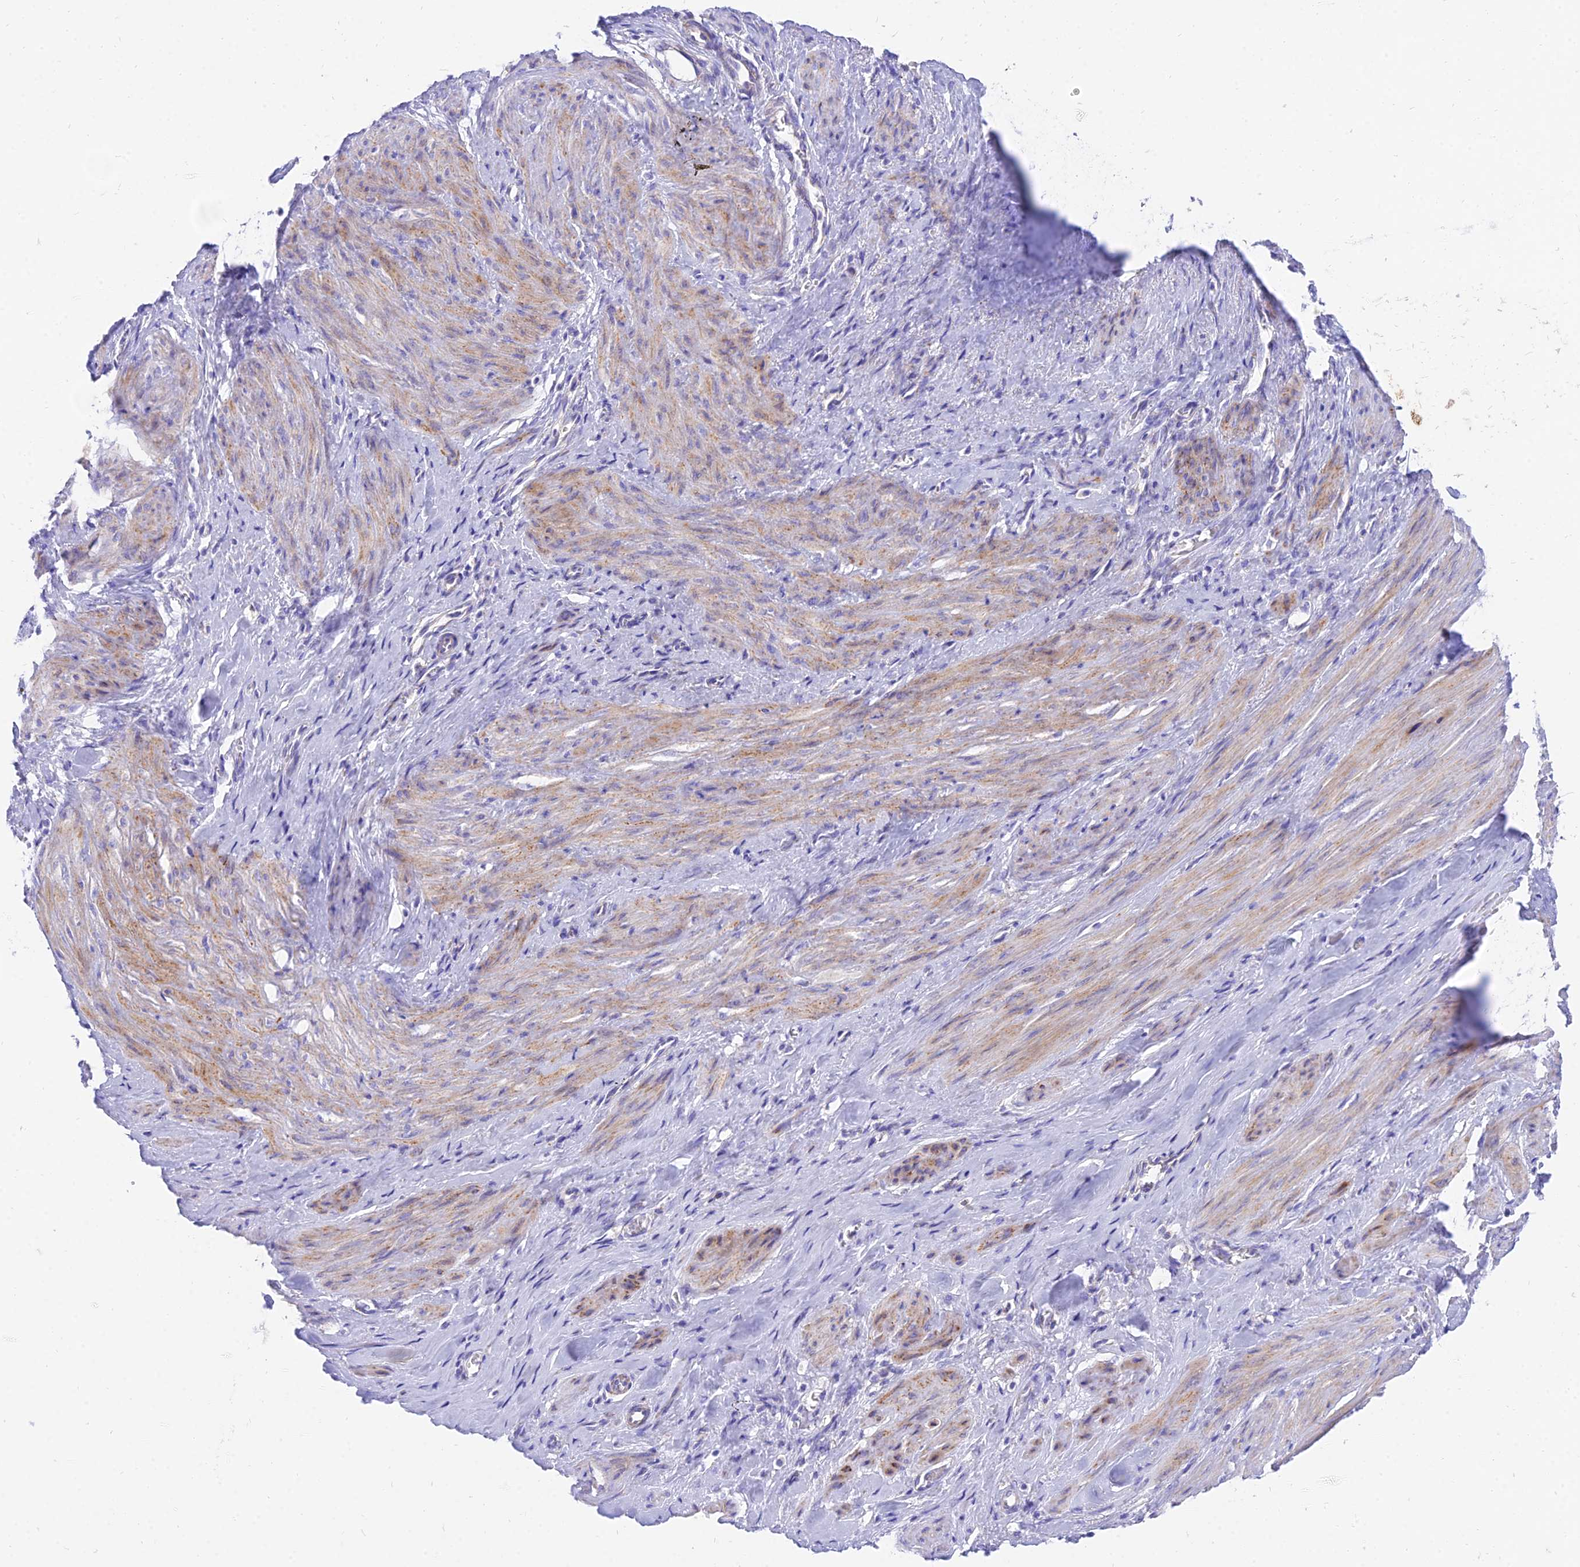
{"staining": {"intensity": "weak", "quantity": ">75%", "location": "cytoplasmic/membranous"}, "tissue": "smooth muscle", "cell_type": "Smooth muscle cells", "image_type": "normal", "snomed": [{"axis": "morphology", "description": "Normal tissue, NOS"}, {"axis": "topography", "description": "Endometrium"}], "caption": "Normal smooth muscle was stained to show a protein in brown. There is low levels of weak cytoplasmic/membranous expression in approximately >75% of smooth muscle cells. (DAB (3,3'-diaminobenzidine) = brown stain, brightfield microscopy at high magnification).", "gene": "PKN3", "patient": {"sex": "female", "age": 33}}